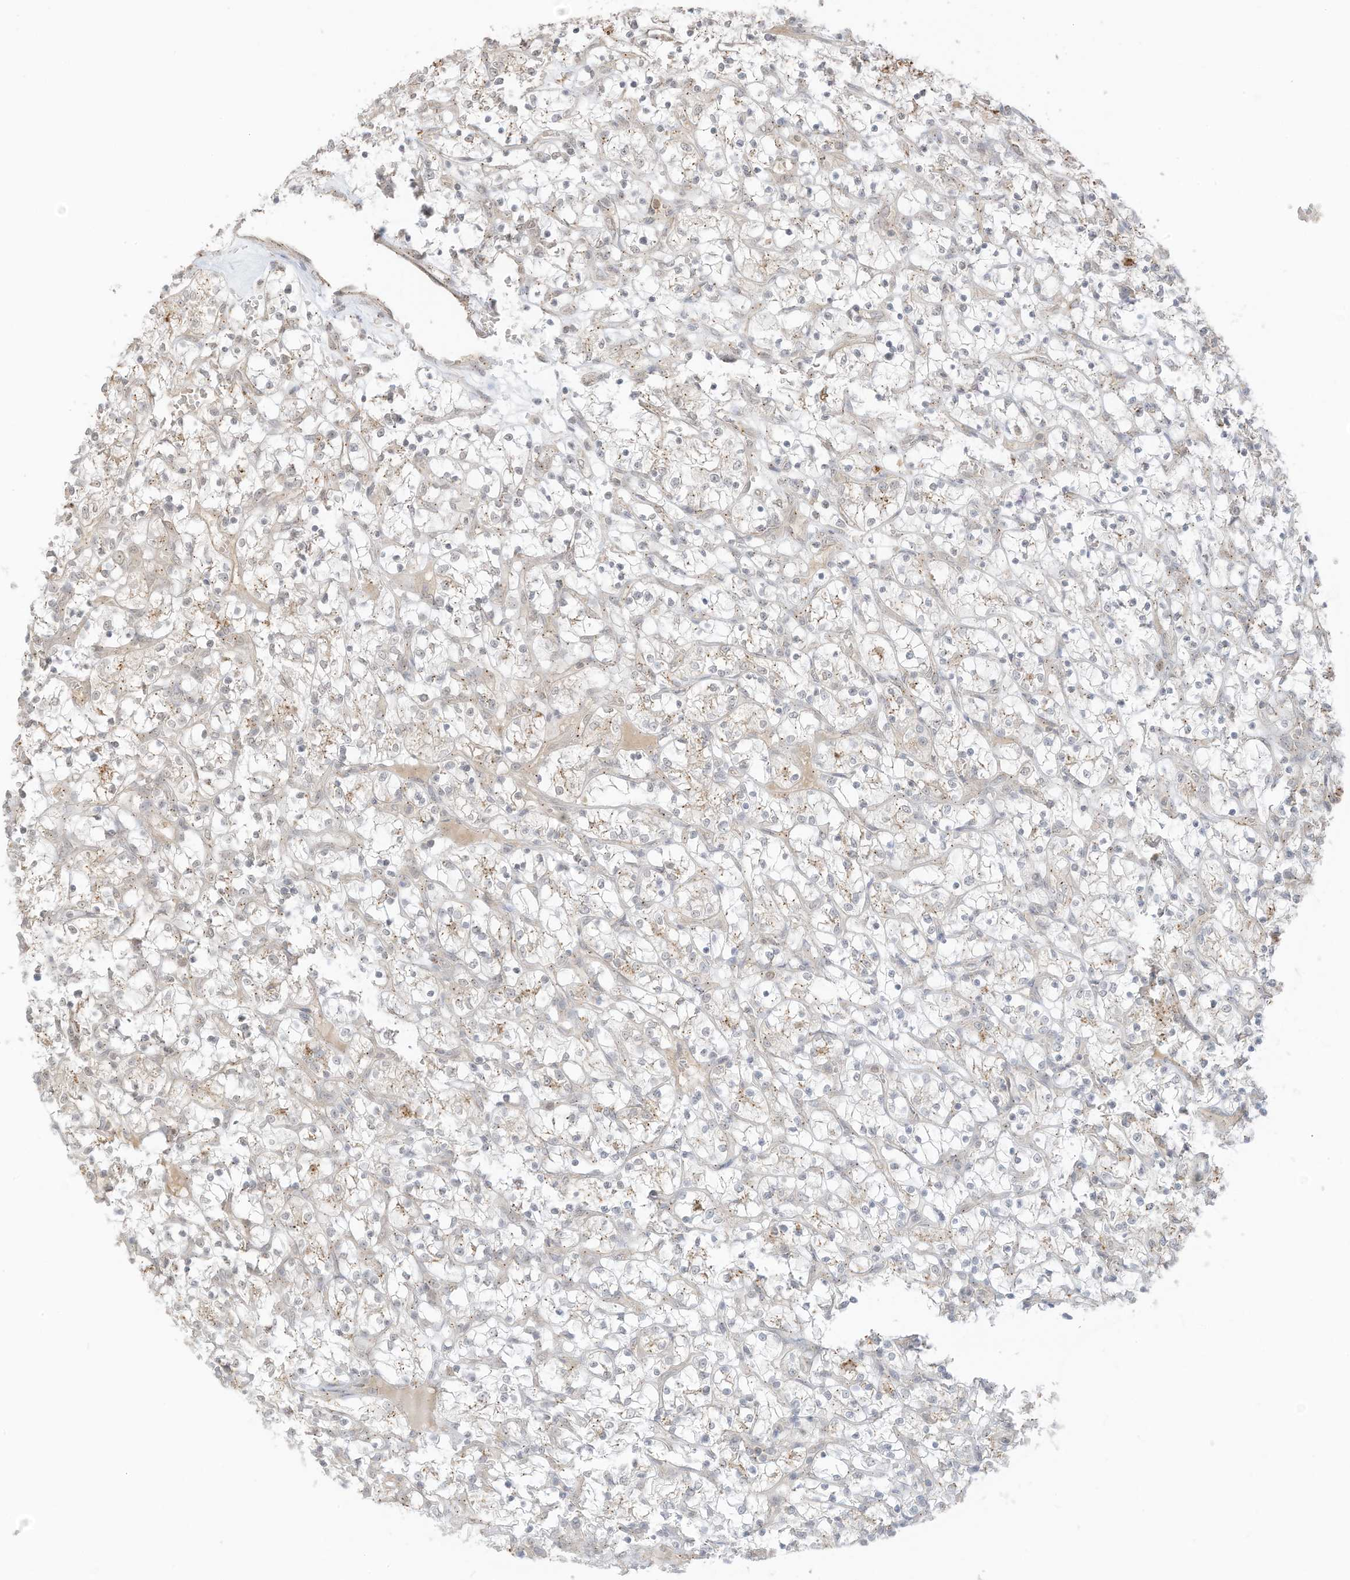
{"staining": {"intensity": "moderate", "quantity": "<25%", "location": "cytoplasmic/membranous"}, "tissue": "renal cancer", "cell_type": "Tumor cells", "image_type": "cancer", "snomed": [{"axis": "morphology", "description": "Adenocarcinoma, NOS"}, {"axis": "topography", "description": "Kidney"}], "caption": "An image of human renal cancer stained for a protein demonstrates moderate cytoplasmic/membranous brown staining in tumor cells.", "gene": "N4BP3", "patient": {"sex": "female", "age": 69}}